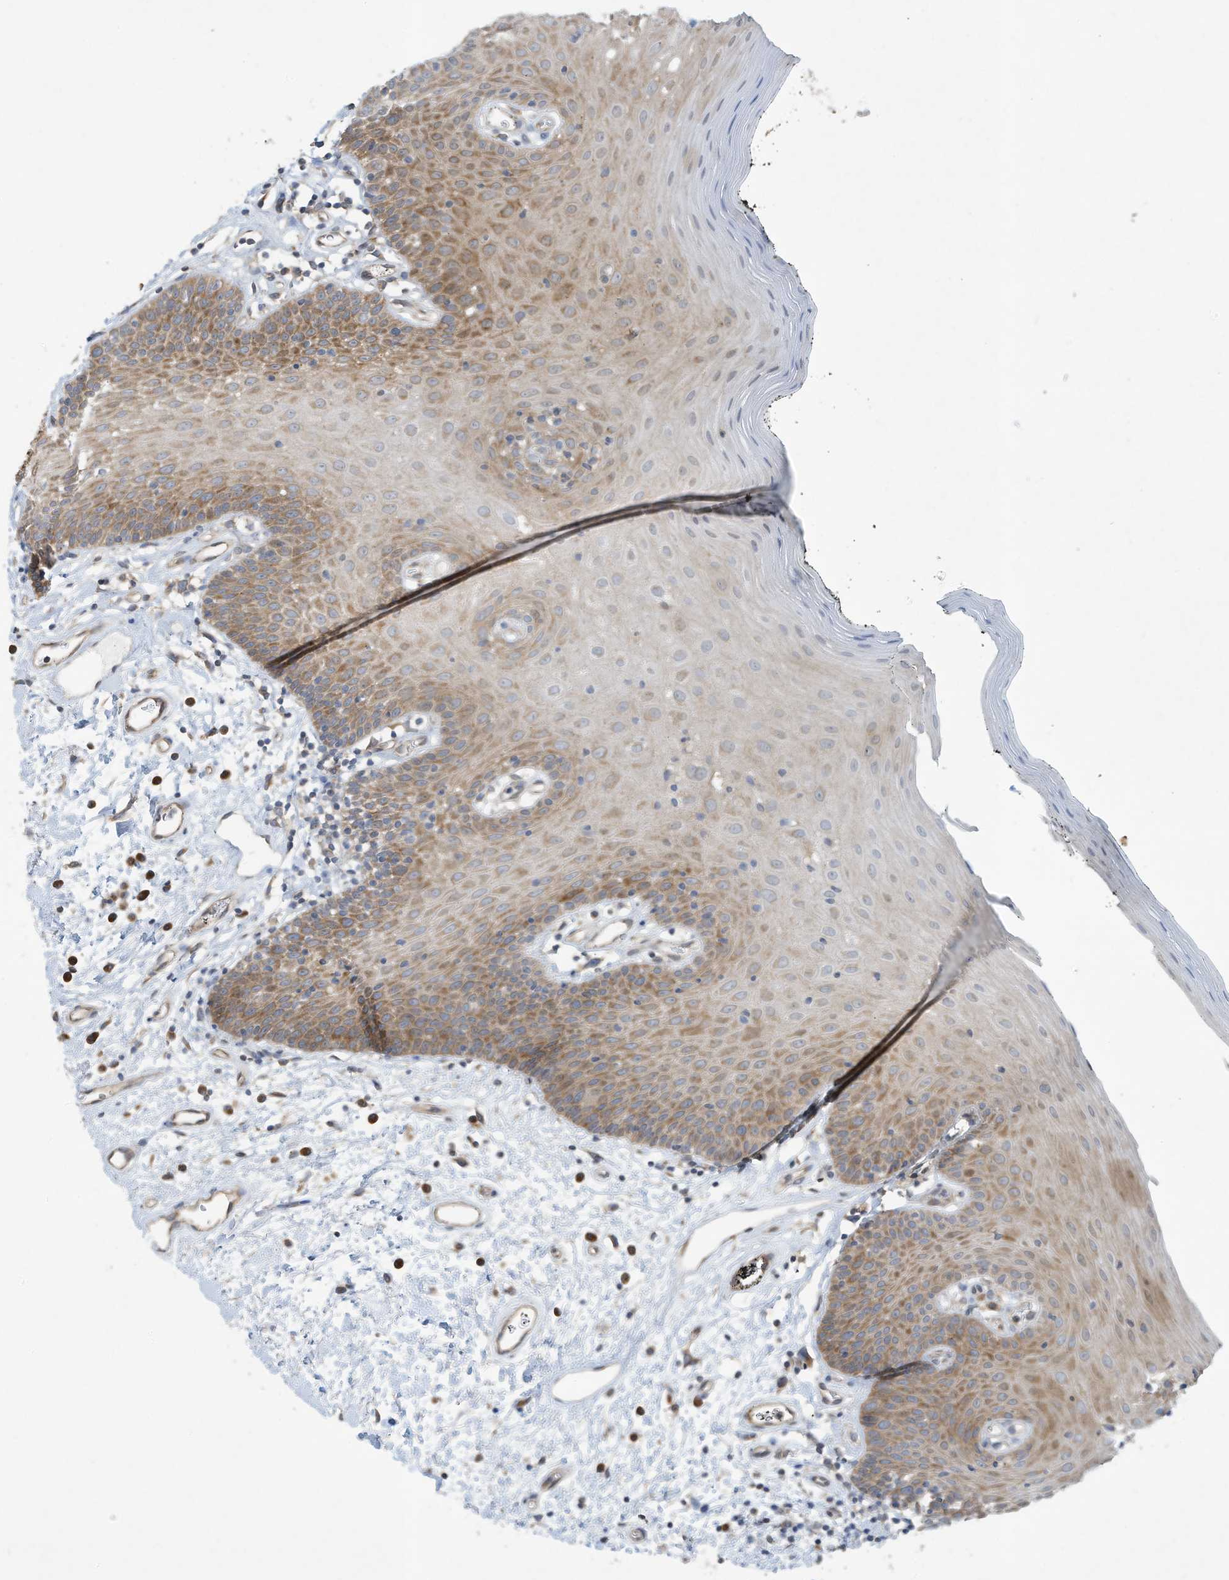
{"staining": {"intensity": "moderate", "quantity": "25%-75%", "location": "cytoplasmic/membranous"}, "tissue": "oral mucosa", "cell_type": "Squamous epithelial cells", "image_type": "normal", "snomed": [{"axis": "morphology", "description": "Normal tissue, NOS"}, {"axis": "topography", "description": "Oral tissue"}], "caption": "Oral mucosa was stained to show a protein in brown. There is medium levels of moderate cytoplasmic/membranous staining in approximately 25%-75% of squamous epithelial cells.", "gene": "USE1", "patient": {"sex": "male", "age": 74}}